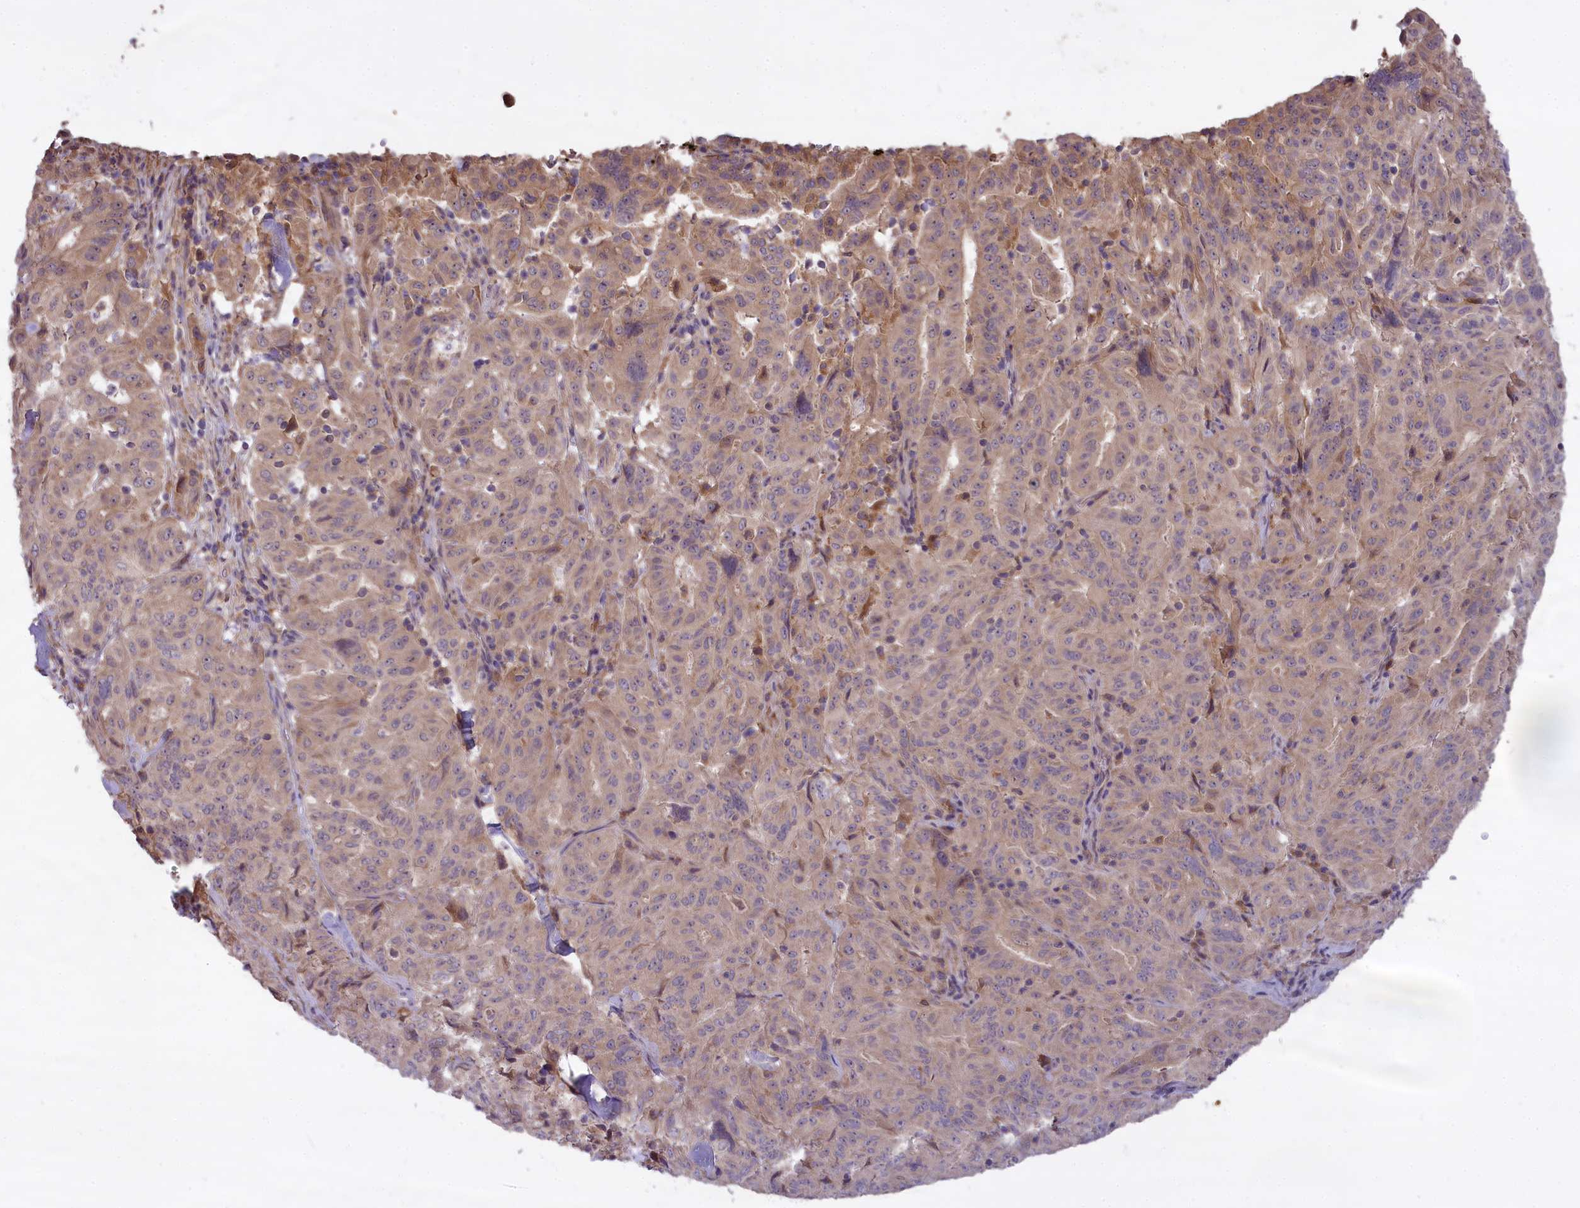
{"staining": {"intensity": "weak", "quantity": "25%-75%", "location": "cytoplasmic/membranous"}, "tissue": "pancreatic cancer", "cell_type": "Tumor cells", "image_type": "cancer", "snomed": [{"axis": "morphology", "description": "Adenocarcinoma, NOS"}, {"axis": "topography", "description": "Pancreas"}], "caption": "Immunohistochemical staining of human adenocarcinoma (pancreatic) reveals low levels of weak cytoplasmic/membranous protein expression in about 25%-75% of tumor cells.", "gene": "MEMO1", "patient": {"sex": "male", "age": 63}}